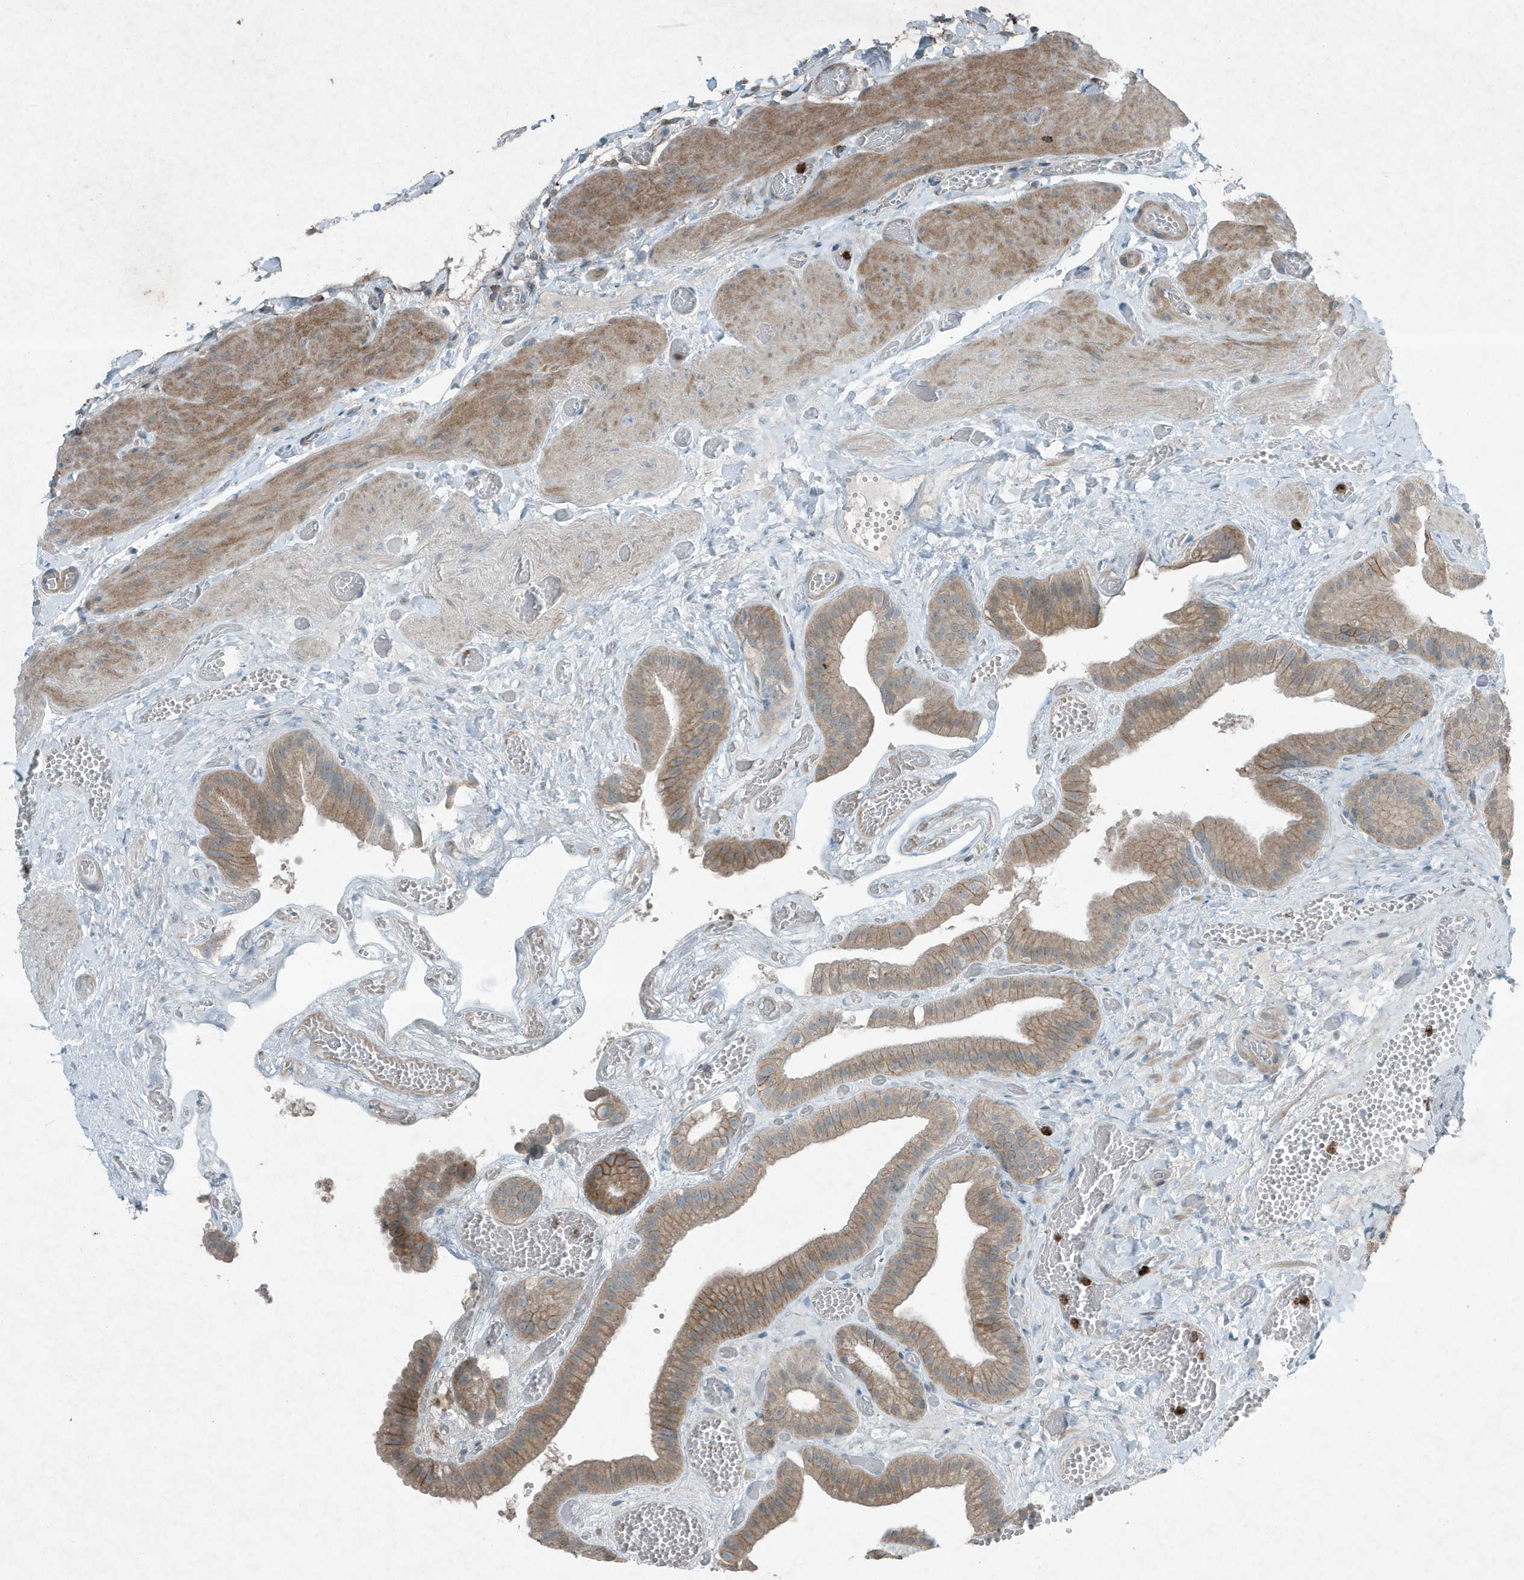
{"staining": {"intensity": "moderate", "quantity": ">75%", "location": "cytoplasmic/membranous"}, "tissue": "gallbladder", "cell_type": "Glandular cells", "image_type": "normal", "snomed": [{"axis": "morphology", "description": "Normal tissue, NOS"}, {"axis": "topography", "description": "Gallbladder"}], "caption": "An immunohistochemistry photomicrograph of normal tissue is shown. Protein staining in brown labels moderate cytoplasmic/membranous positivity in gallbladder within glandular cells.", "gene": "DAPP1", "patient": {"sex": "female", "age": 64}}